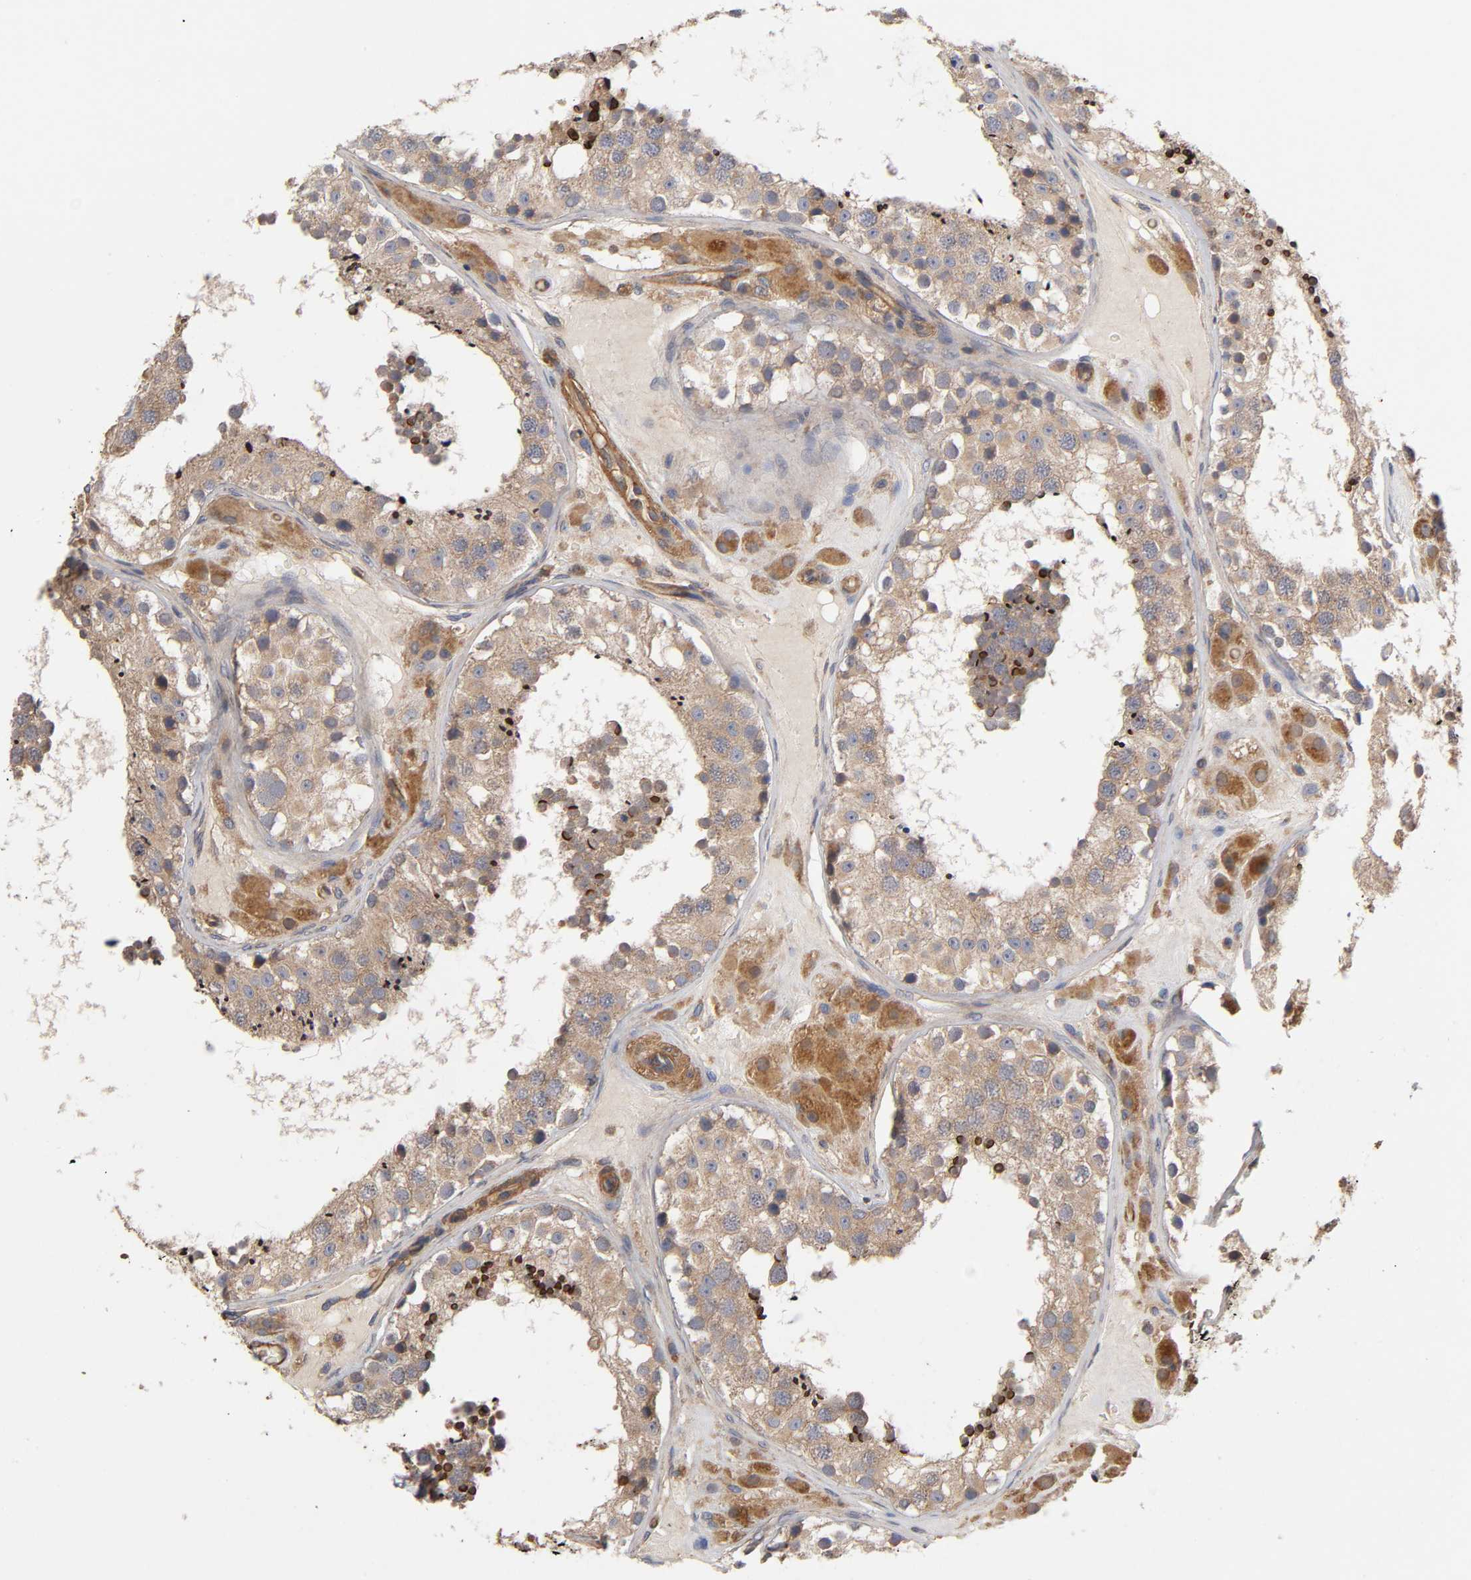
{"staining": {"intensity": "weak", "quantity": ">75%", "location": "cytoplasmic/membranous"}, "tissue": "testis", "cell_type": "Cells in seminiferous ducts", "image_type": "normal", "snomed": [{"axis": "morphology", "description": "Normal tissue, NOS"}, {"axis": "topography", "description": "Testis"}], "caption": "Immunohistochemical staining of normal testis displays >75% levels of weak cytoplasmic/membranous protein positivity in about >75% of cells in seminiferous ducts.", "gene": "LAMTOR2", "patient": {"sex": "male", "age": 26}}